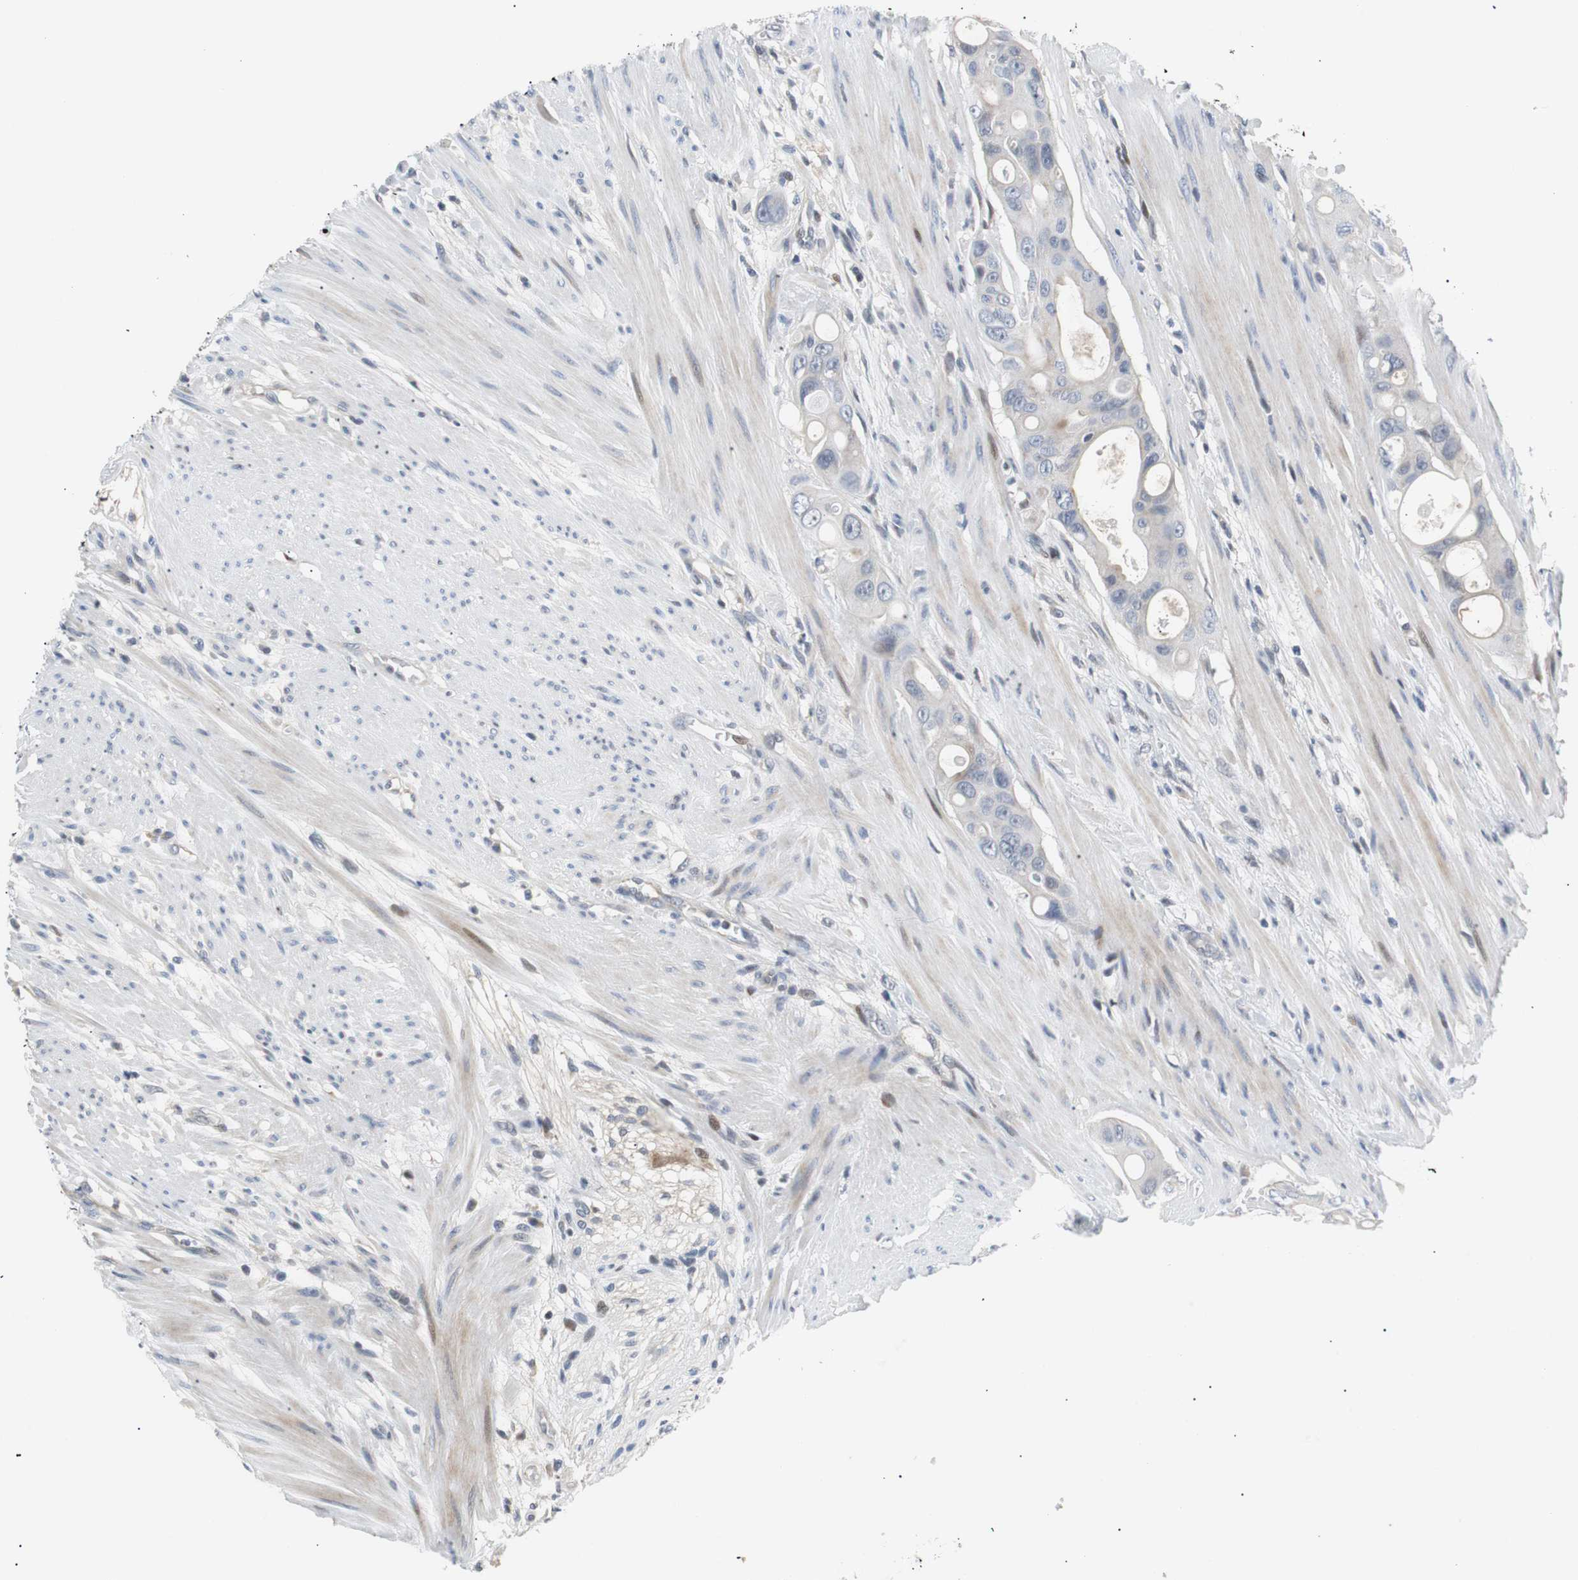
{"staining": {"intensity": "weak", "quantity": "<25%", "location": "cytoplasmic/membranous"}, "tissue": "colorectal cancer", "cell_type": "Tumor cells", "image_type": "cancer", "snomed": [{"axis": "morphology", "description": "Adenocarcinoma, NOS"}, {"axis": "topography", "description": "Colon"}], "caption": "Tumor cells are negative for brown protein staining in colorectal cancer (adenocarcinoma).", "gene": "MAP2K4", "patient": {"sex": "female", "age": 57}}